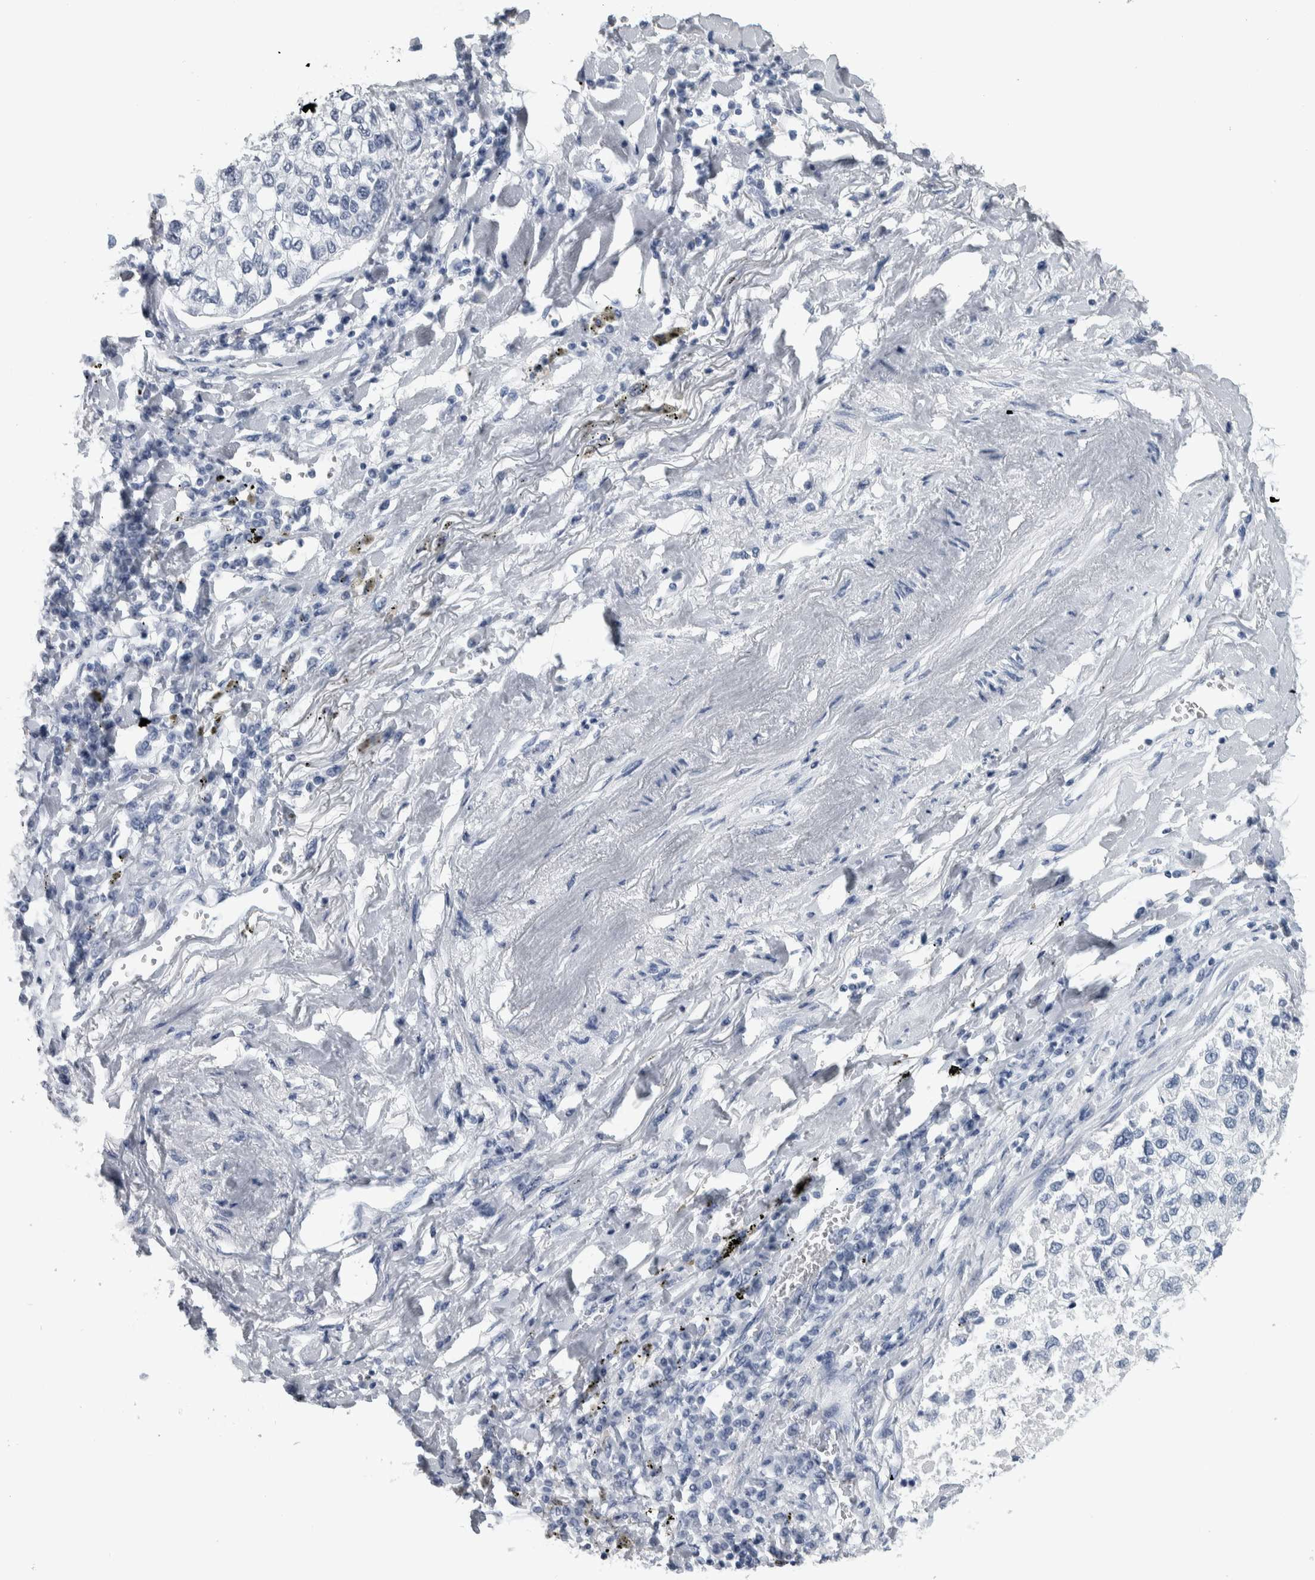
{"staining": {"intensity": "negative", "quantity": "none", "location": "none"}, "tissue": "lung cancer", "cell_type": "Tumor cells", "image_type": "cancer", "snomed": [{"axis": "morphology", "description": "Inflammation, NOS"}, {"axis": "morphology", "description": "Adenocarcinoma, NOS"}, {"axis": "topography", "description": "Lung"}], "caption": "An image of human lung cancer (adenocarcinoma) is negative for staining in tumor cells.", "gene": "CDH17", "patient": {"sex": "male", "age": 63}}